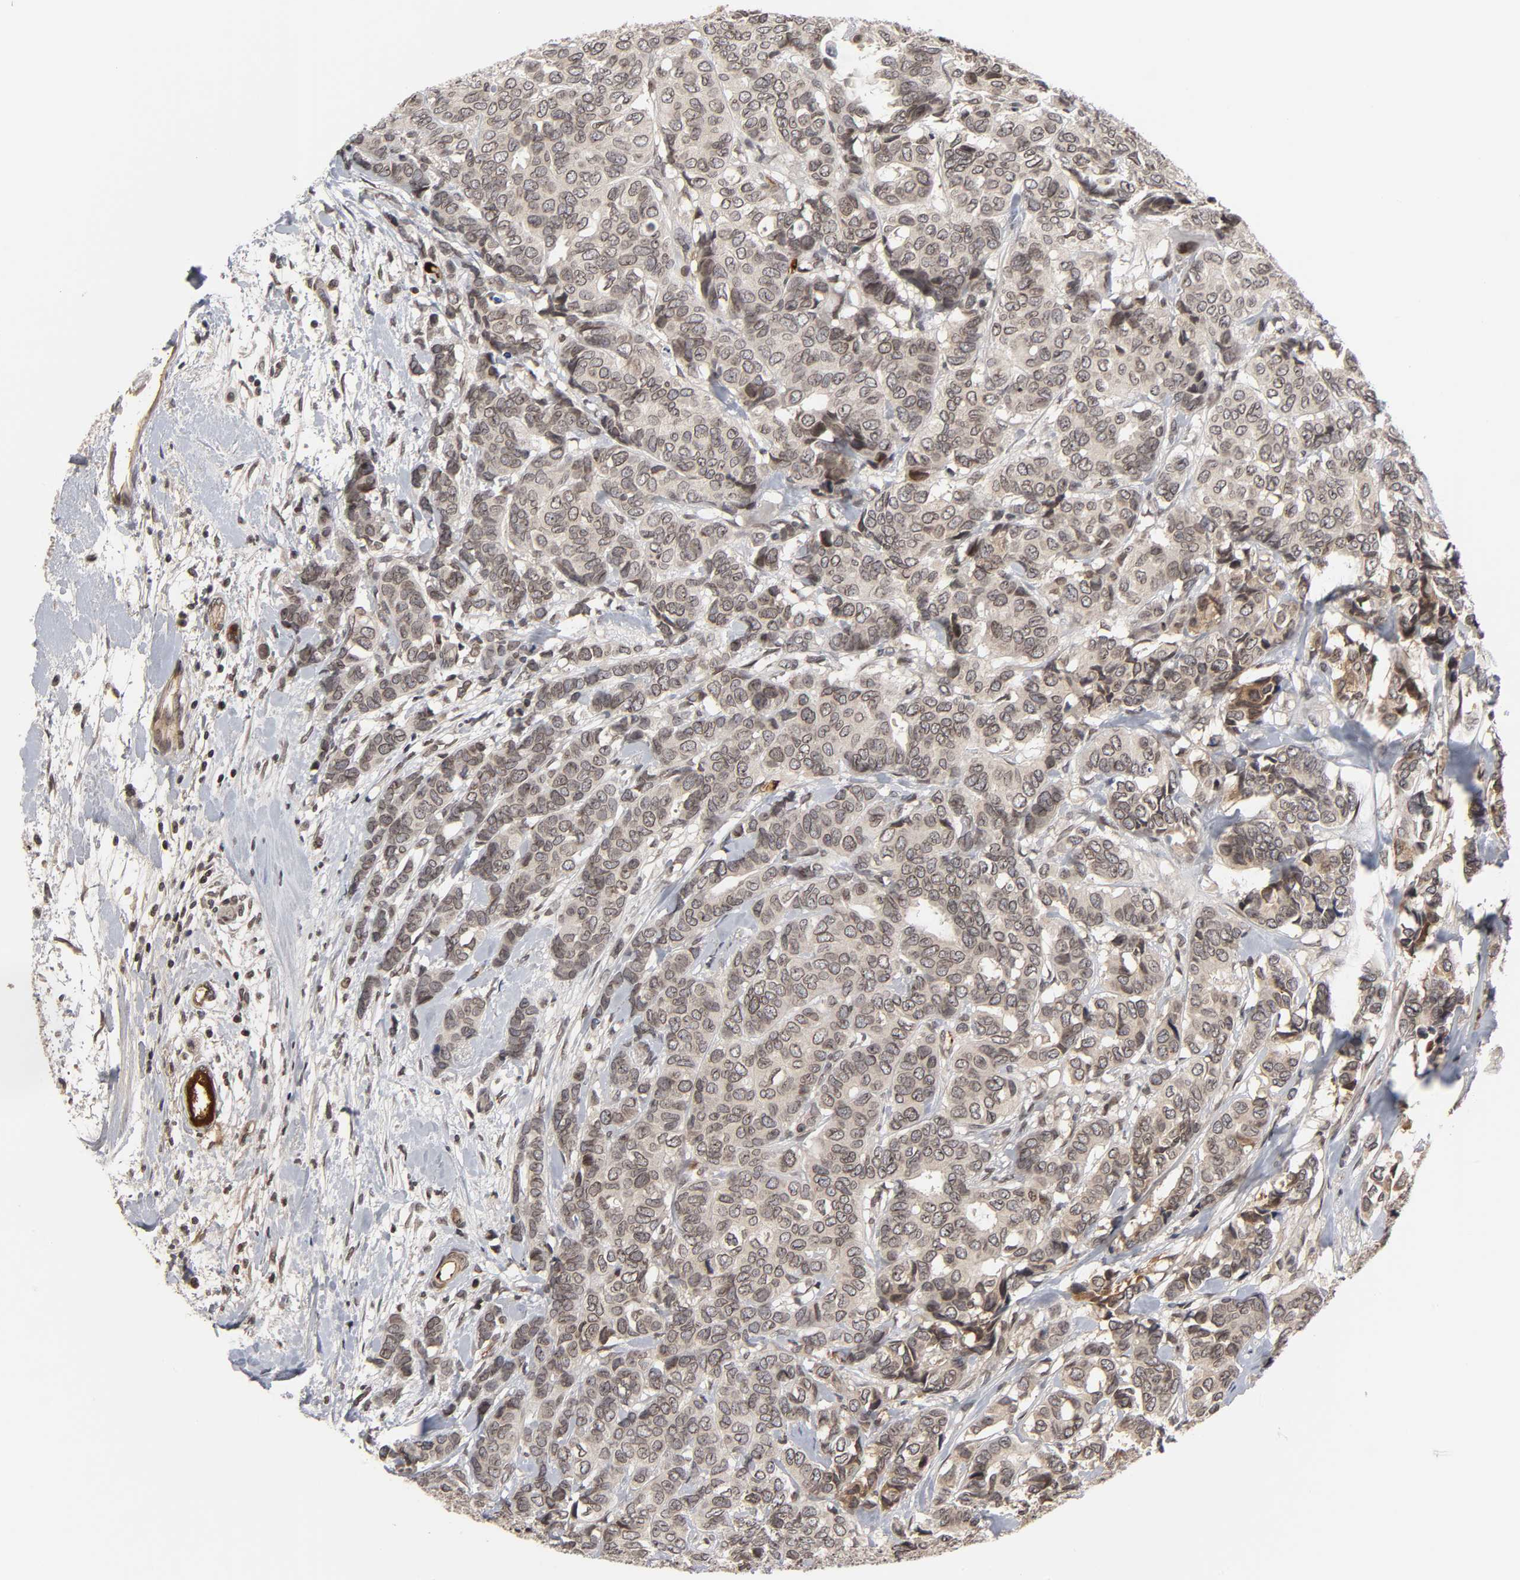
{"staining": {"intensity": "moderate", "quantity": ">75%", "location": "cytoplasmic/membranous,nuclear"}, "tissue": "breast cancer", "cell_type": "Tumor cells", "image_type": "cancer", "snomed": [{"axis": "morphology", "description": "Duct carcinoma"}, {"axis": "topography", "description": "Breast"}], "caption": "Human breast intraductal carcinoma stained with a brown dye reveals moderate cytoplasmic/membranous and nuclear positive positivity in approximately >75% of tumor cells.", "gene": "CPN2", "patient": {"sex": "female", "age": 87}}